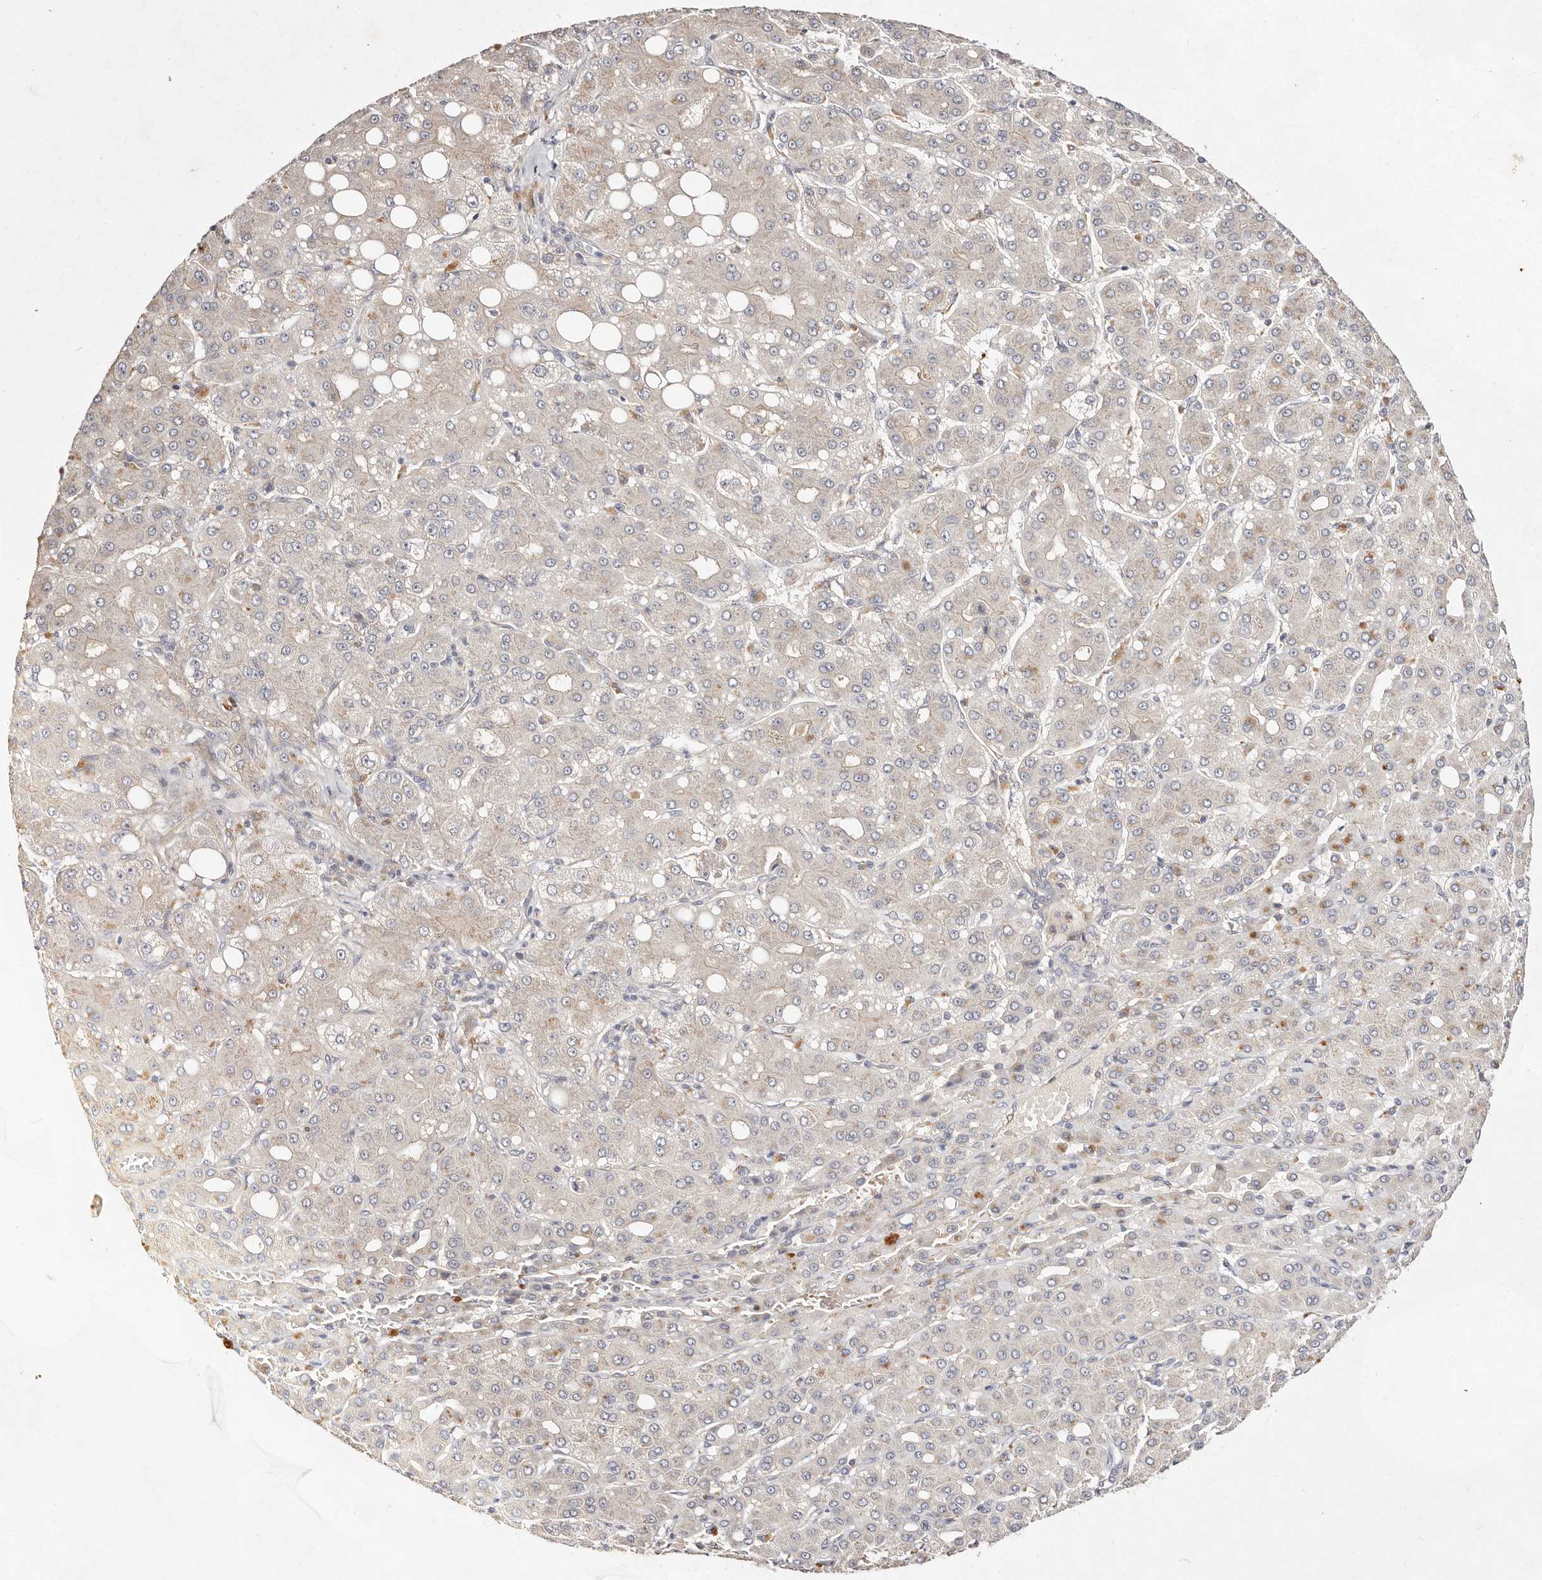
{"staining": {"intensity": "moderate", "quantity": "<25%", "location": "cytoplasmic/membranous"}, "tissue": "liver cancer", "cell_type": "Tumor cells", "image_type": "cancer", "snomed": [{"axis": "morphology", "description": "Carcinoma, Hepatocellular, NOS"}, {"axis": "topography", "description": "Liver"}], "caption": "DAB (3,3'-diaminobenzidine) immunohistochemical staining of hepatocellular carcinoma (liver) demonstrates moderate cytoplasmic/membranous protein staining in about <25% of tumor cells.", "gene": "MTMR11", "patient": {"sex": "male", "age": 65}}